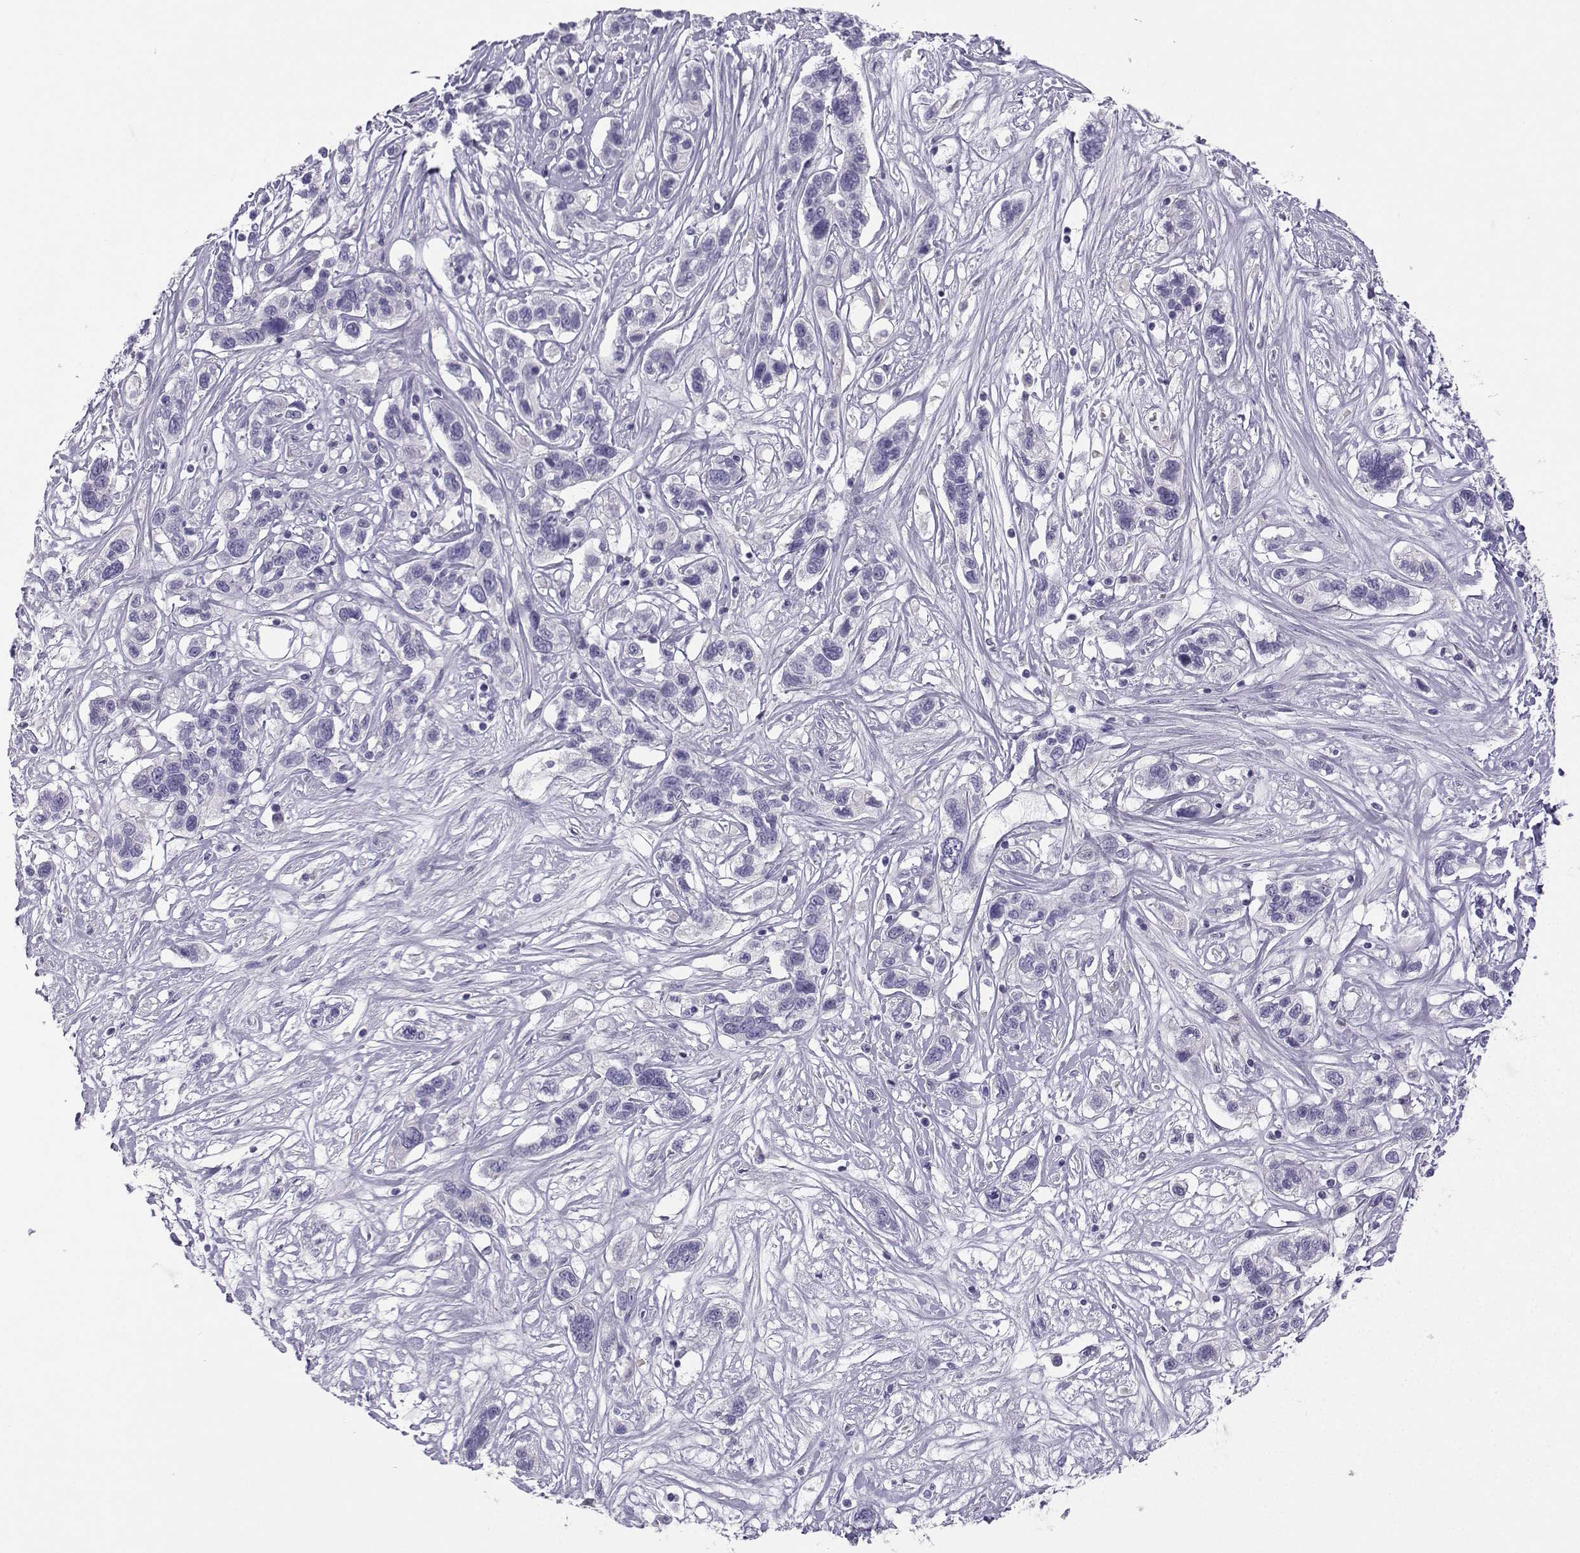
{"staining": {"intensity": "negative", "quantity": "none", "location": "none"}, "tissue": "liver cancer", "cell_type": "Tumor cells", "image_type": "cancer", "snomed": [{"axis": "morphology", "description": "Adenocarcinoma, NOS"}, {"axis": "morphology", "description": "Cholangiocarcinoma"}, {"axis": "topography", "description": "Liver"}], "caption": "Tumor cells show no significant protein staining in liver cancer.", "gene": "NEFL", "patient": {"sex": "male", "age": 64}}